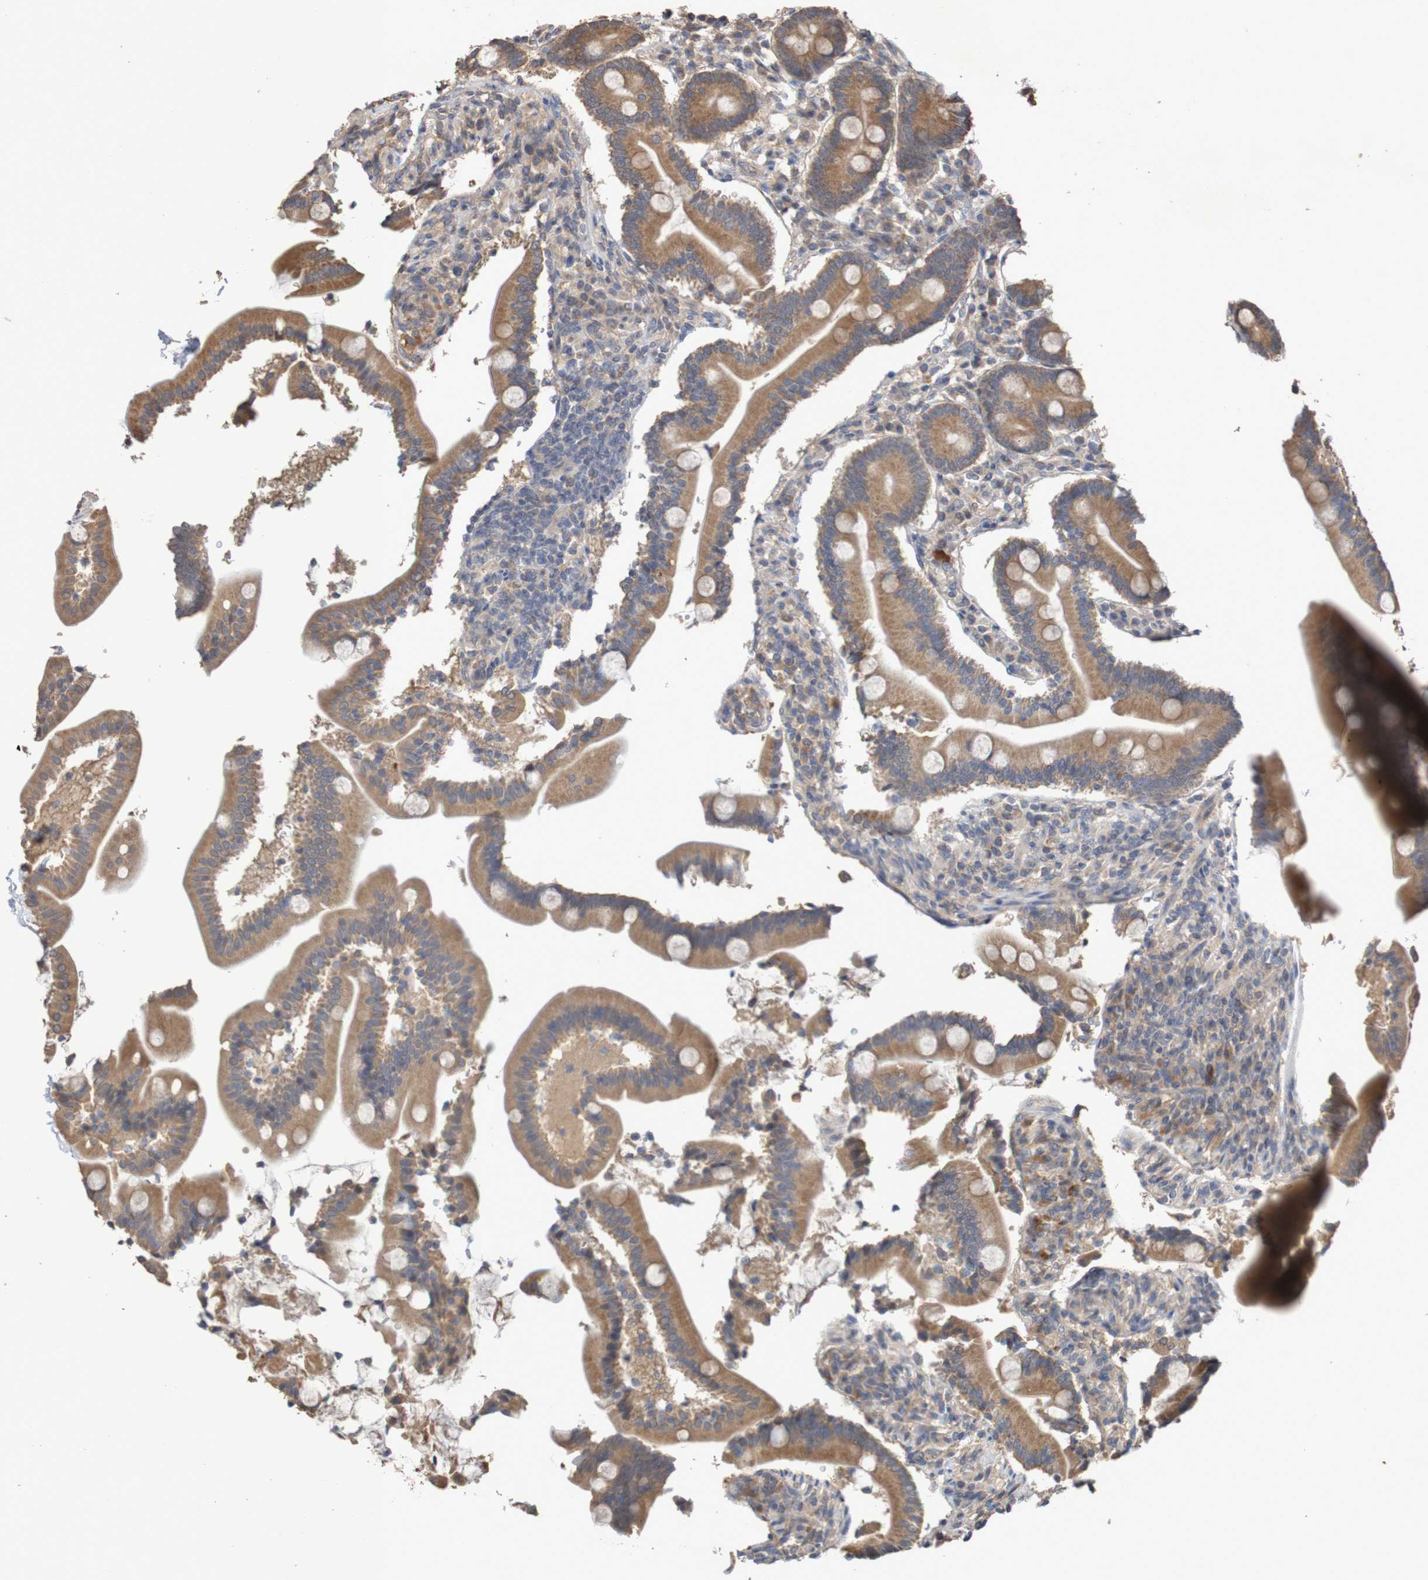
{"staining": {"intensity": "moderate", "quantity": ">75%", "location": "cytoplasmic/membranous"}, "tissue": "duodenum", "cell_type": "Glandular cells", "image_type": "normal", "snomed": [{"axis": "morphology", "description": "Normal tissue, NOS"}, {"axis": "topography", "description": "Duodenum"}], "caption": "IHC image of unremarkable human duodenum stained for a protein (brown), which reveals medium levels of moderate cytoplasmic/membranous positivity in about >75% of glandular cells.", "gene": "PHYH", "patient": {"sex": "male", "age": 54}}